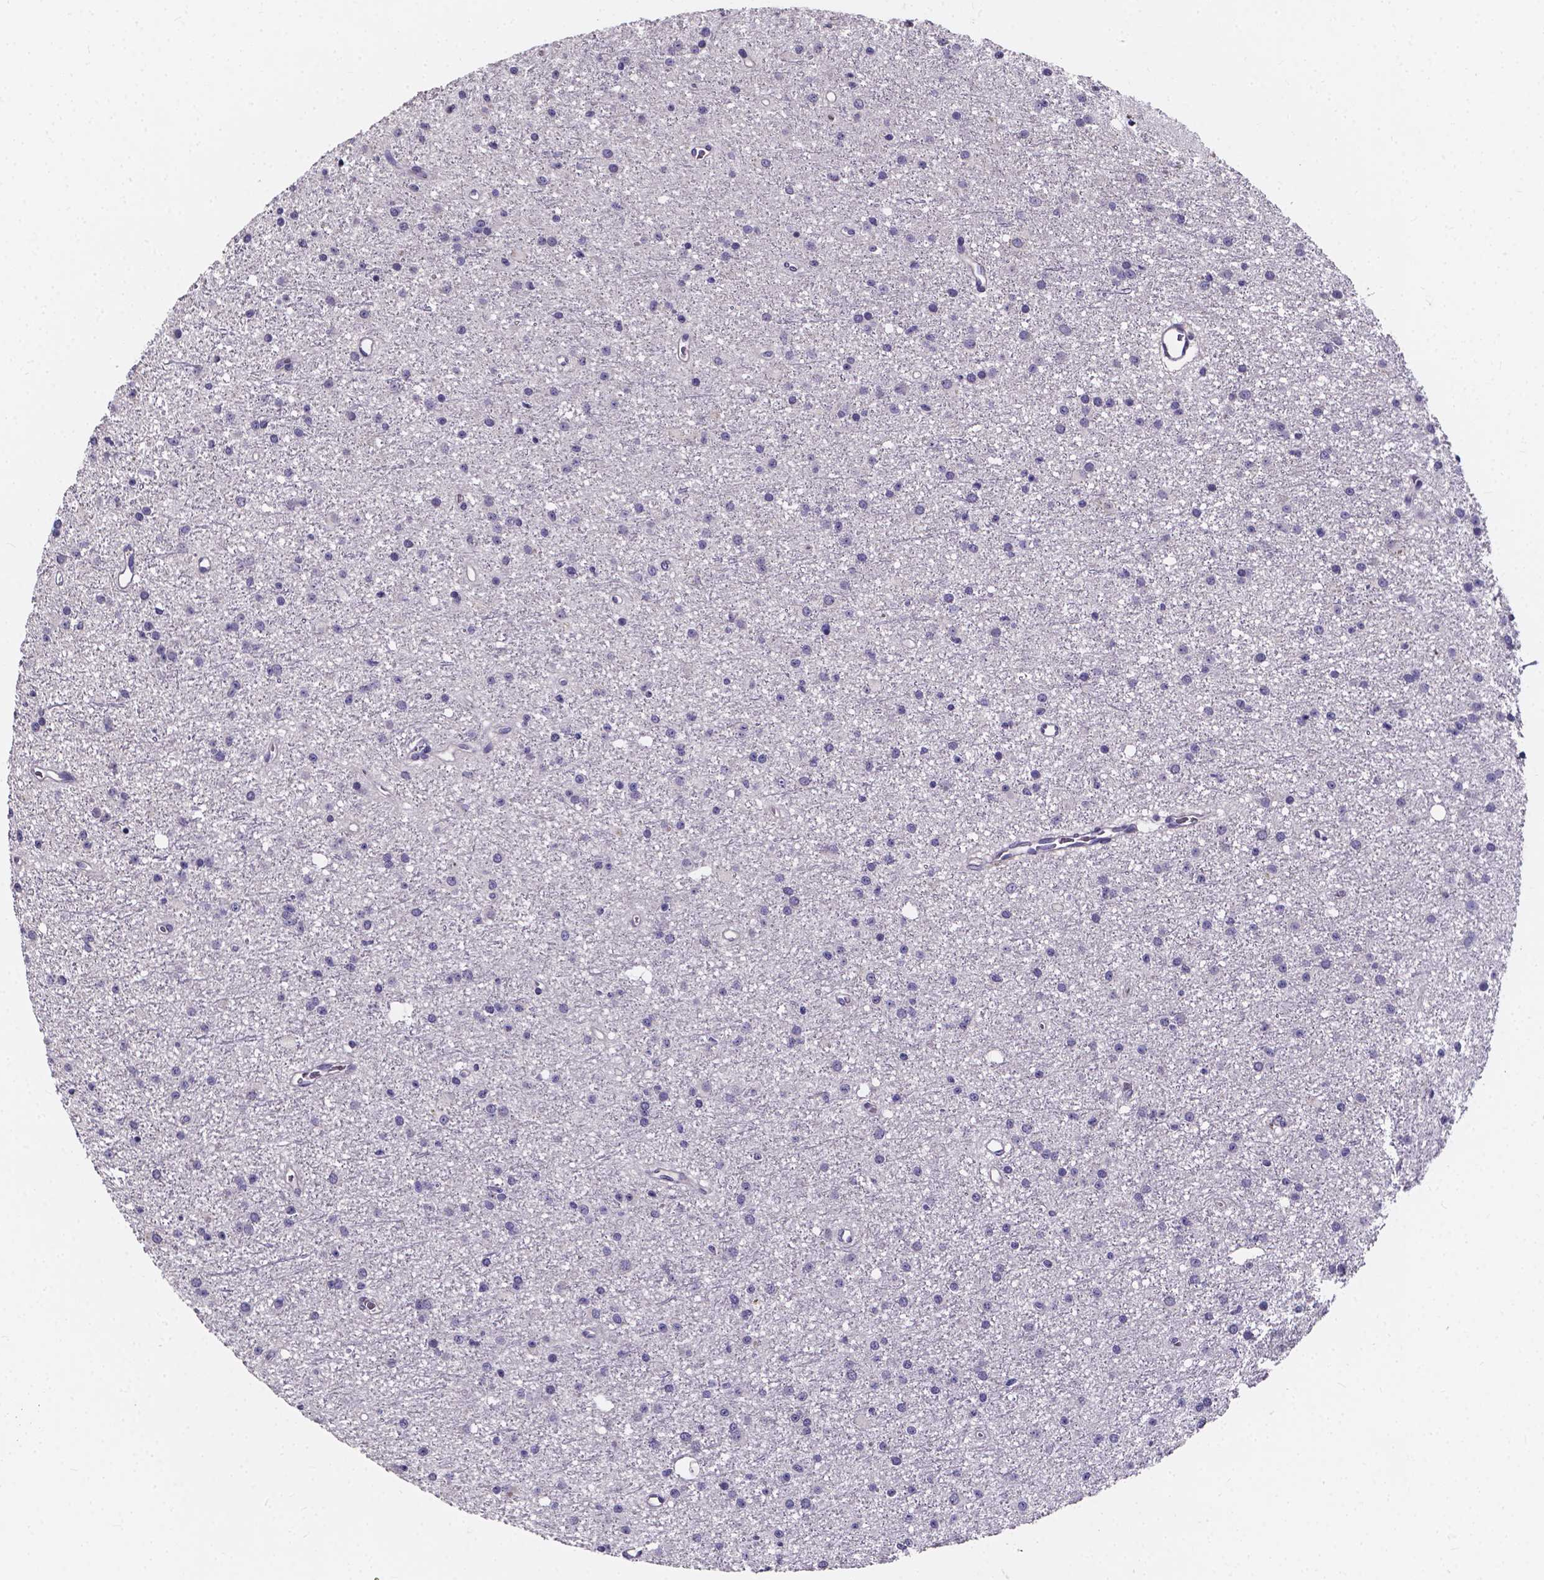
{"staining": {"intensity": "negative", "quantity": "none", "location": "none"}, "tissue": "glioma", "cell_type": "Tumor cells", "image_type": "cancer", "snomed": [{"axis": "morphology", "description": "Glioma, malignant, Low grade"}, {"axis": "topography", "description": "Brain"}], "caption": "High power microscopy image of an IHC photomicrograph of low-grade glioma (malignant), revealing no significant staining in tumor cells. (Immunohistochemistry (ihc), brightfield microscopy, high magnification).", "gene": "SPOCD1", "patient": {"sex": "male", "age": 27}}